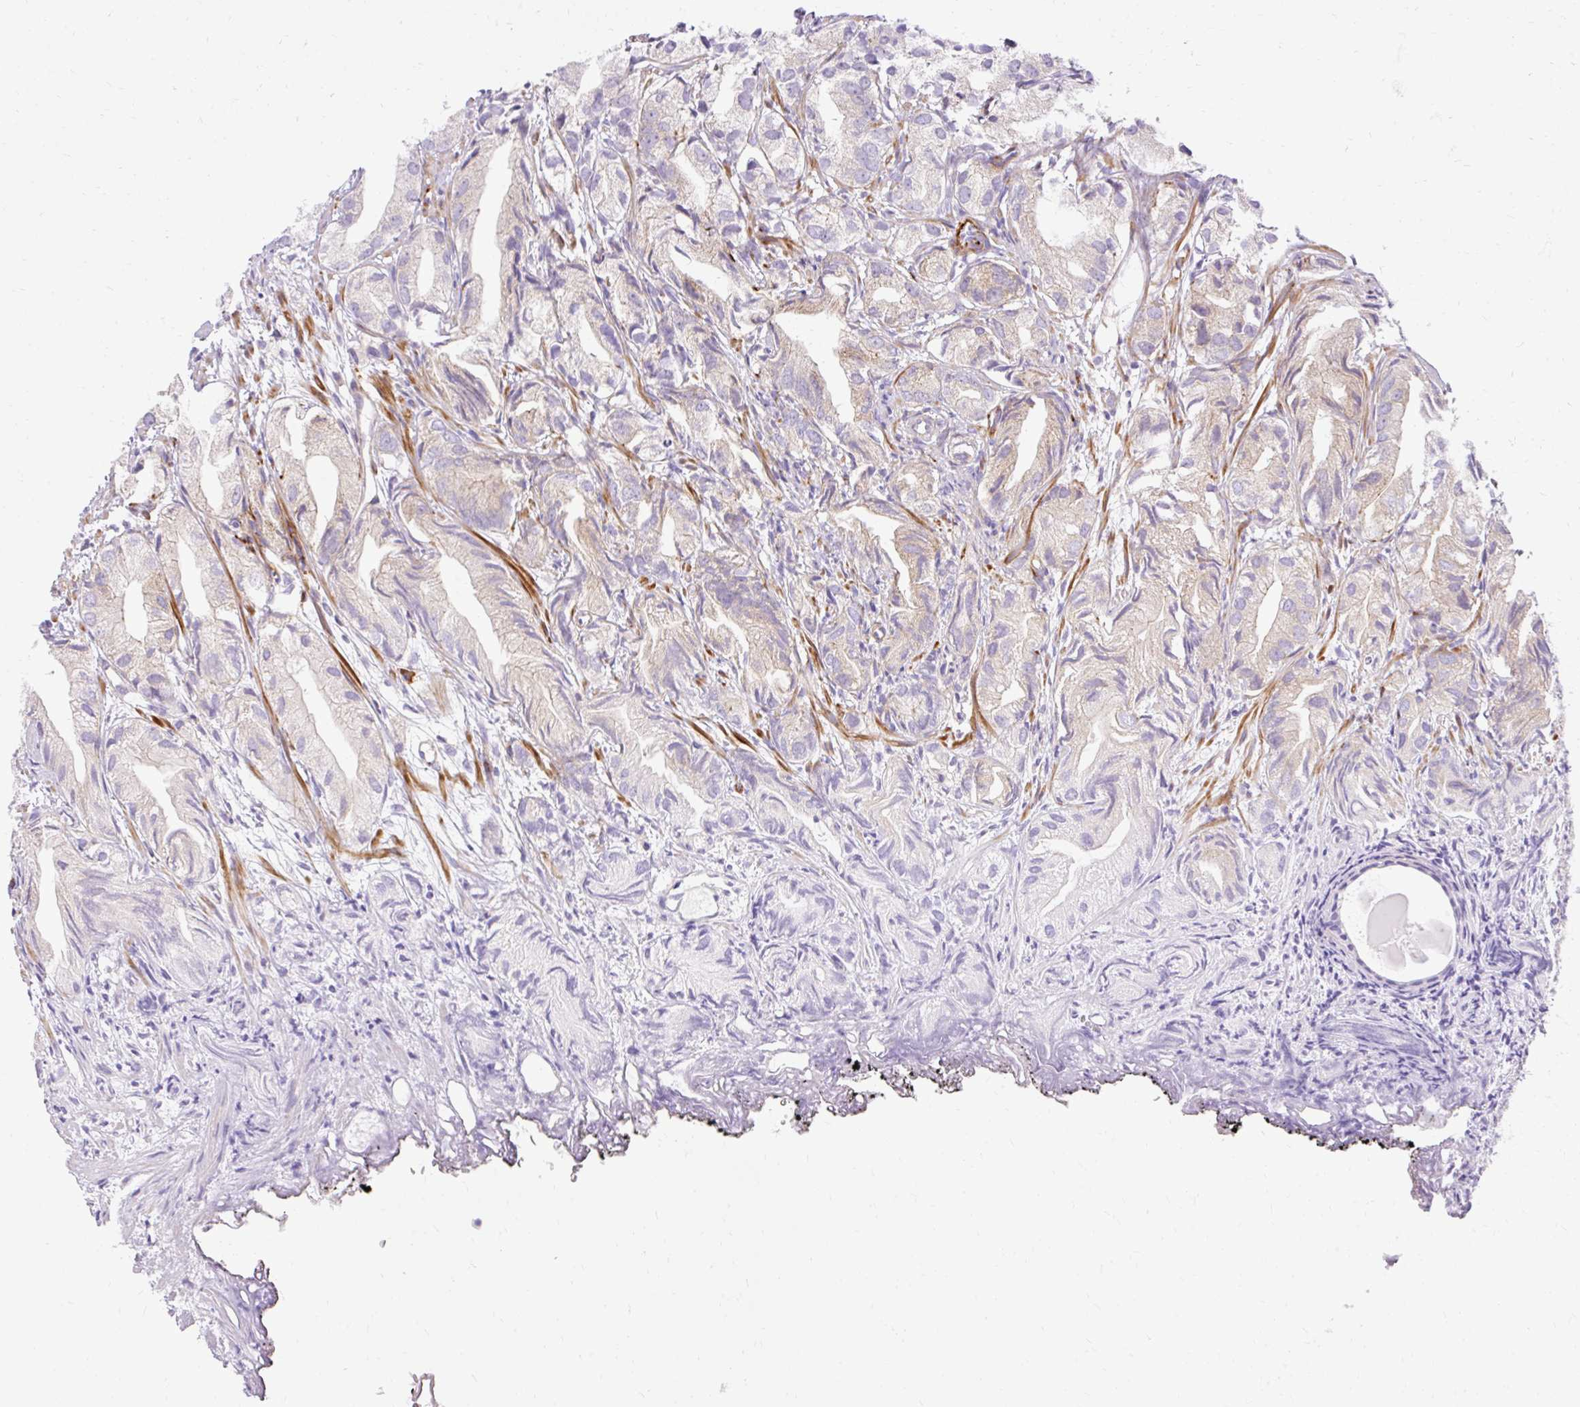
{"staining": {"intensity": "negative", "quantity": "none", "location": "none"}, "tissue": "prostate cancer", "cell_type": "Tumor cells", "image_type": "cancer", "snomed": [{"axis": "morphology", "description": "Adenocarcinoma, High grade"}, {"axis": "topography", "description": "Prostate"}], "caption": "Immunohistochemistry image of human adenocarcinoma (high-grade) (prostate) stained for a protein (brown), which reveals no positivity in tumor cells.", "gene": "CORO7-PAM16", "patient": {"sex": "male", "age": 82}}